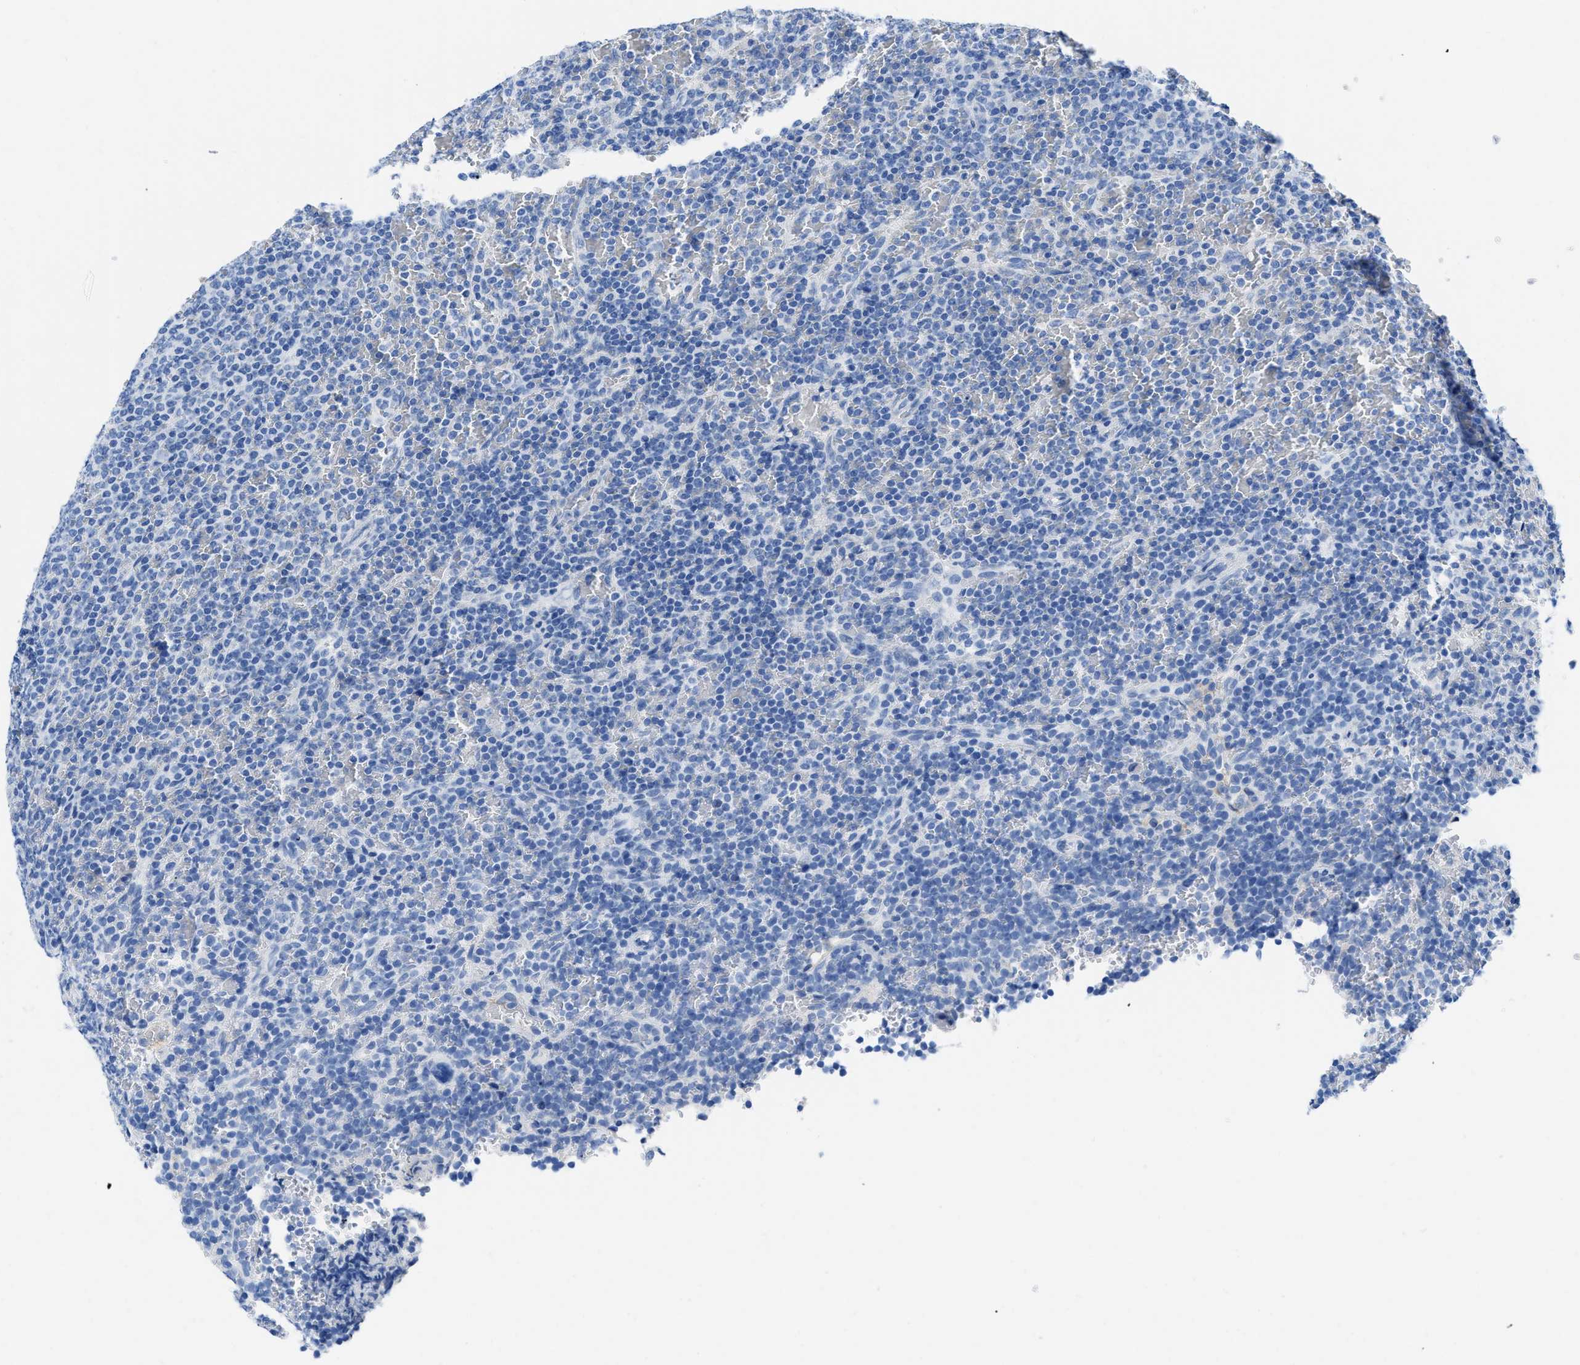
{"staining": {"intensity": "negative", "quantity": "none", "location": "none"}, "tissue": "lymphoma", "cell_type": "Tumor cells", "image_type": "cancer", "snomed": [{"axis": "morphology", "description": "Malignant lymphoma, non-Hodgkin's type, Low grade"}, {"axis": "topography", "description": "Spleen"}], "caption": "Tumor cells are negative for protein expression in human lymphoma. Nuclei are stained in blue.", "gene": "COL3A1", "patient": {"sex": "female", "age": 77}}